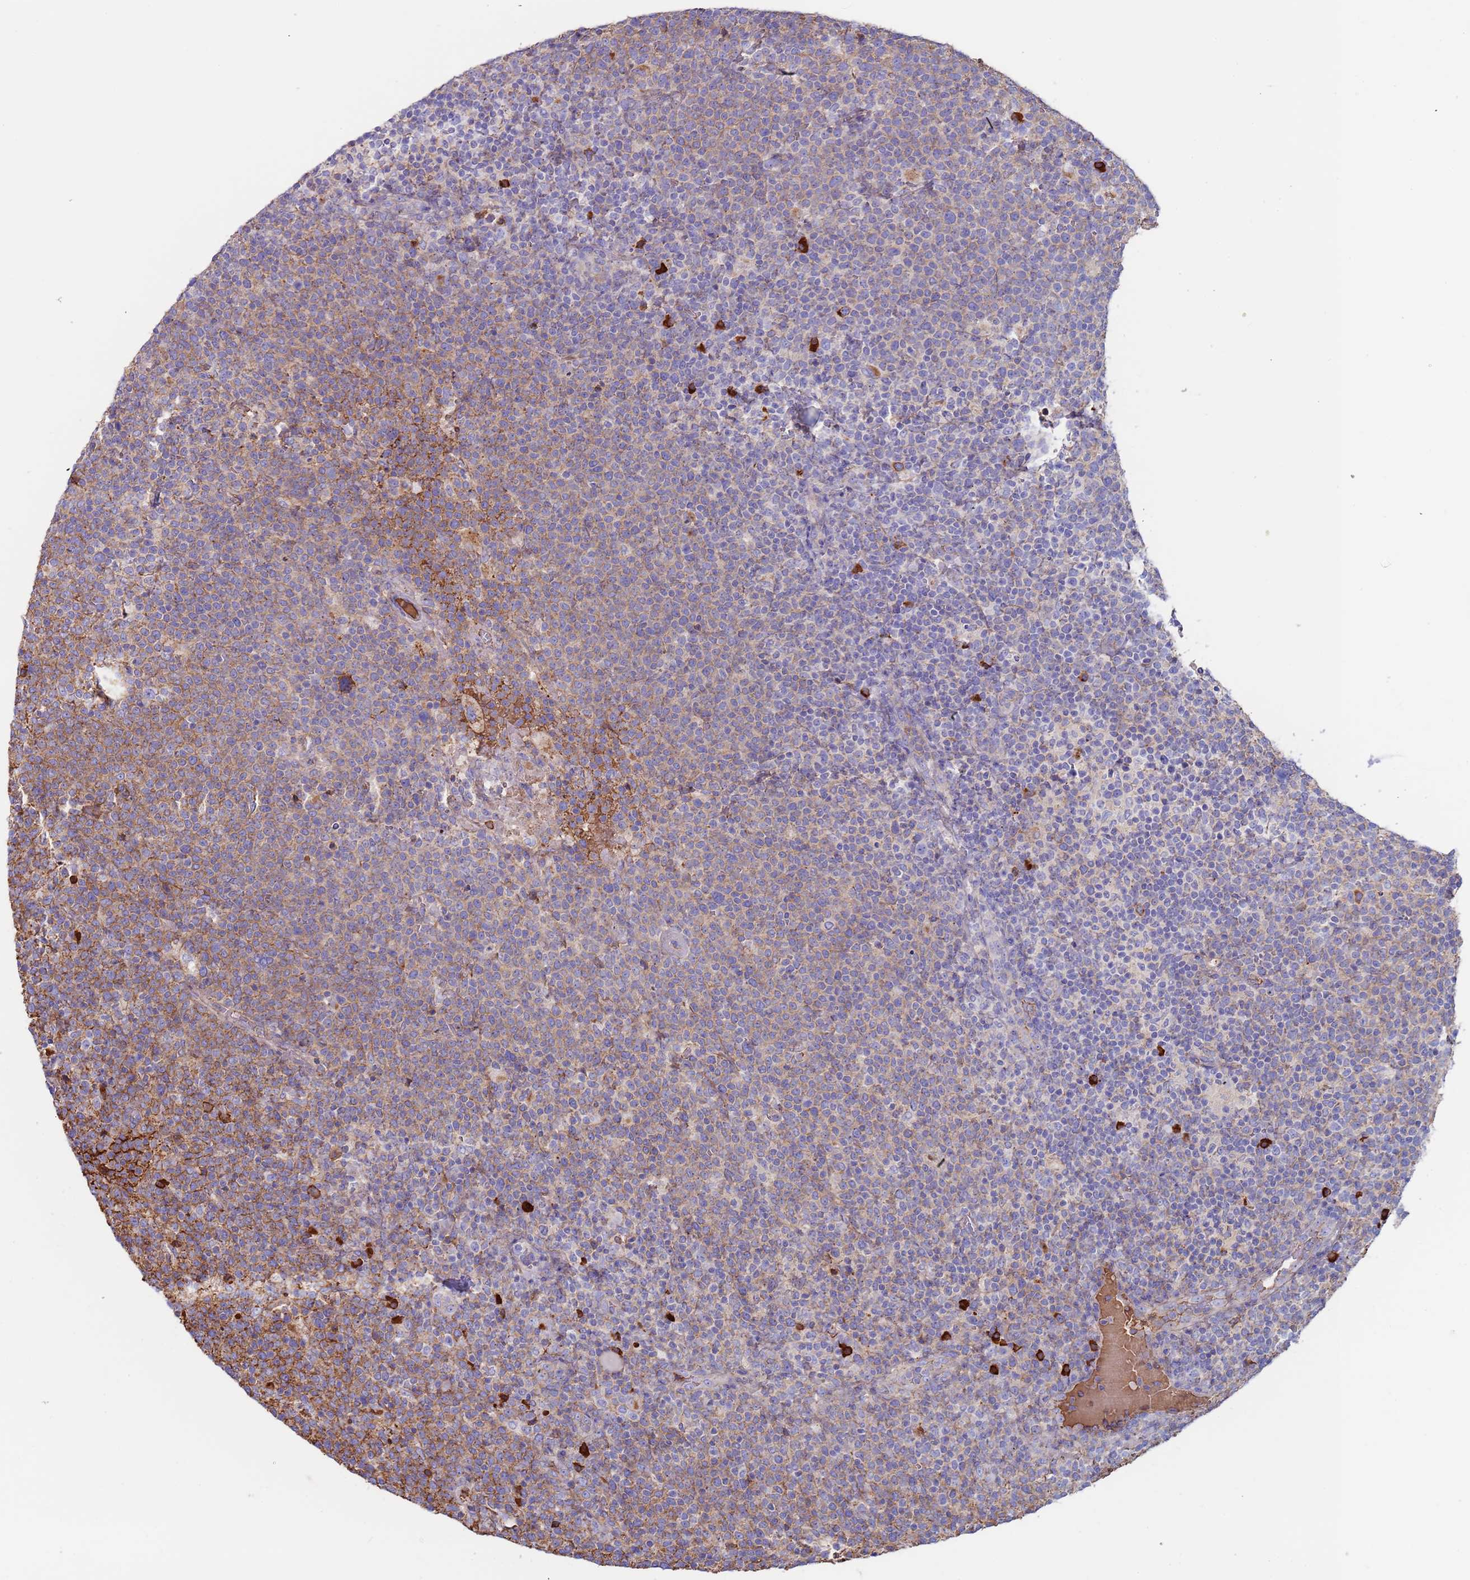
{"staining": {"intensity": "weak", "quantity": "<25%", "location": "cytoplasmic/membranous"}, "tissue": "lymphoma", "cell_type": "Tumor cells", "image_type": "cancer", "snomed": [{"axis": "morphology", "description": "Malignant lymphoma, non-Hodgkin's type, High grade"}, {"axis": "topography", "description": "Lymph node"}], "caption": "IHC image of malignant lymphoma, non-Hodgkin's type (high-grade) stained for a protein (brown), which demonstrates no expression in tumor cells.", "gene": "CYSLTR2", "patient": {"sex": "male", "age": 61}}